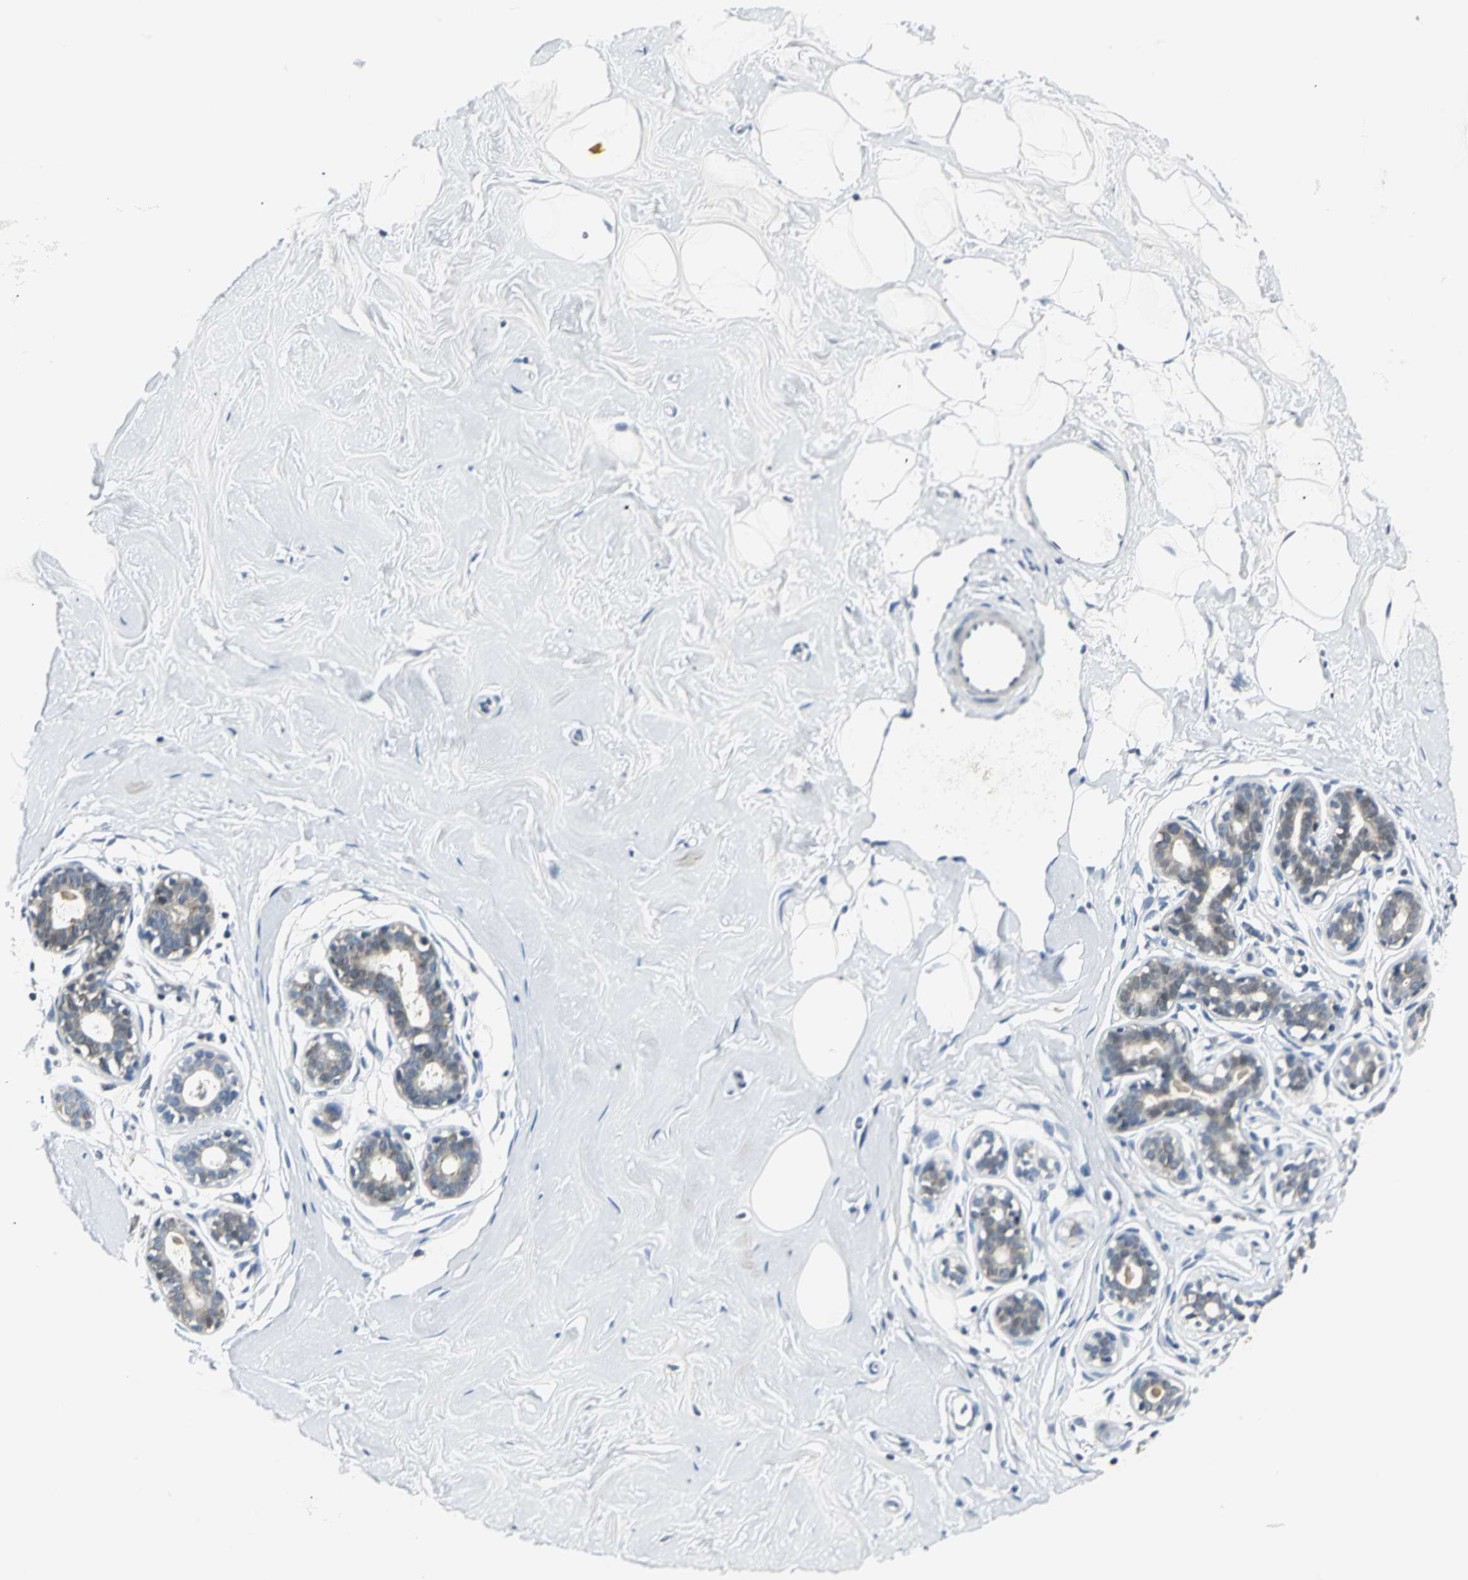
{"staining": {"intensity": "negative", "quantity": "none", "location": "none"}, "tissue": "breast", "cell_type": "Adipocytes", "image_type": "normal", "snomed": [{"axis": "morphology", "description": "Normal tissue, NOS"}, {"axis": "topography", "description": "Breast"}], "caption": "Immunohistochemistry (IHC) histopathology image of unremarkable breast: breast stained with DAB displays no significant protein expression in adipocytes. The staining is performed using DAB brown chromogen with nuclei counter-stained in using hematoxylin.", "gene": "USP40", "patient": {"sex": "female", "age": 23}}